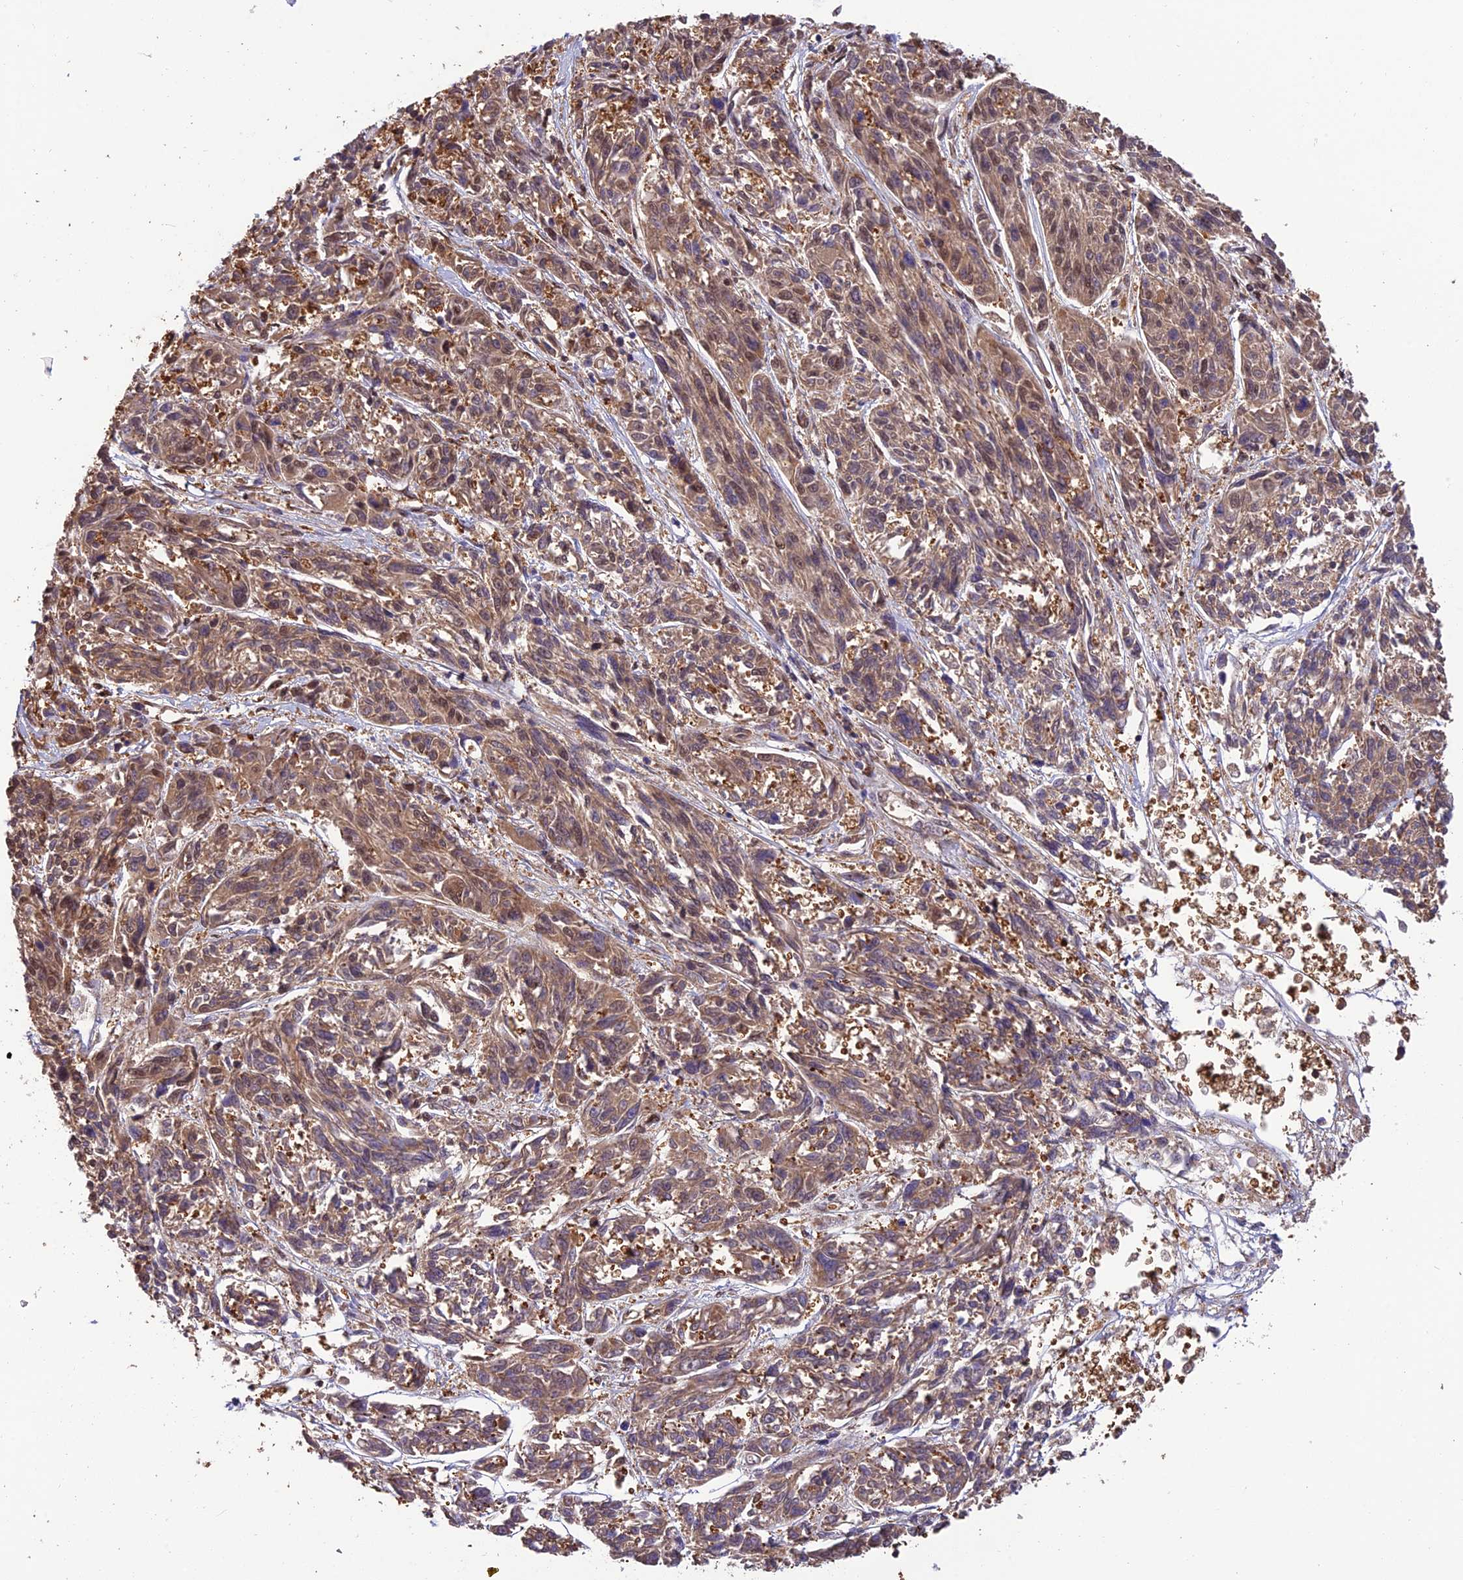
{"staining": {"intensity": "moderate", "quantity": ">75%", "location": "cytoplasmic/membranous"}, "tissue": "melanoma", "cell_type": "Tumor cells", "image_type": "cancer", "snomed": [{"axis": "morphology", "description": "Malignant melanoma, NOS"}, {"axis": "topography", "description": "Skin"}], "caption": "Malignant melanoma stained with DAB immunohistochemistry displays medium levels of moderate cytoplasmic/membranous positivity in approximately >75% of tumor cells.", "gene": "PSMB3", "patient": {"sex": "male", "age": 53}}